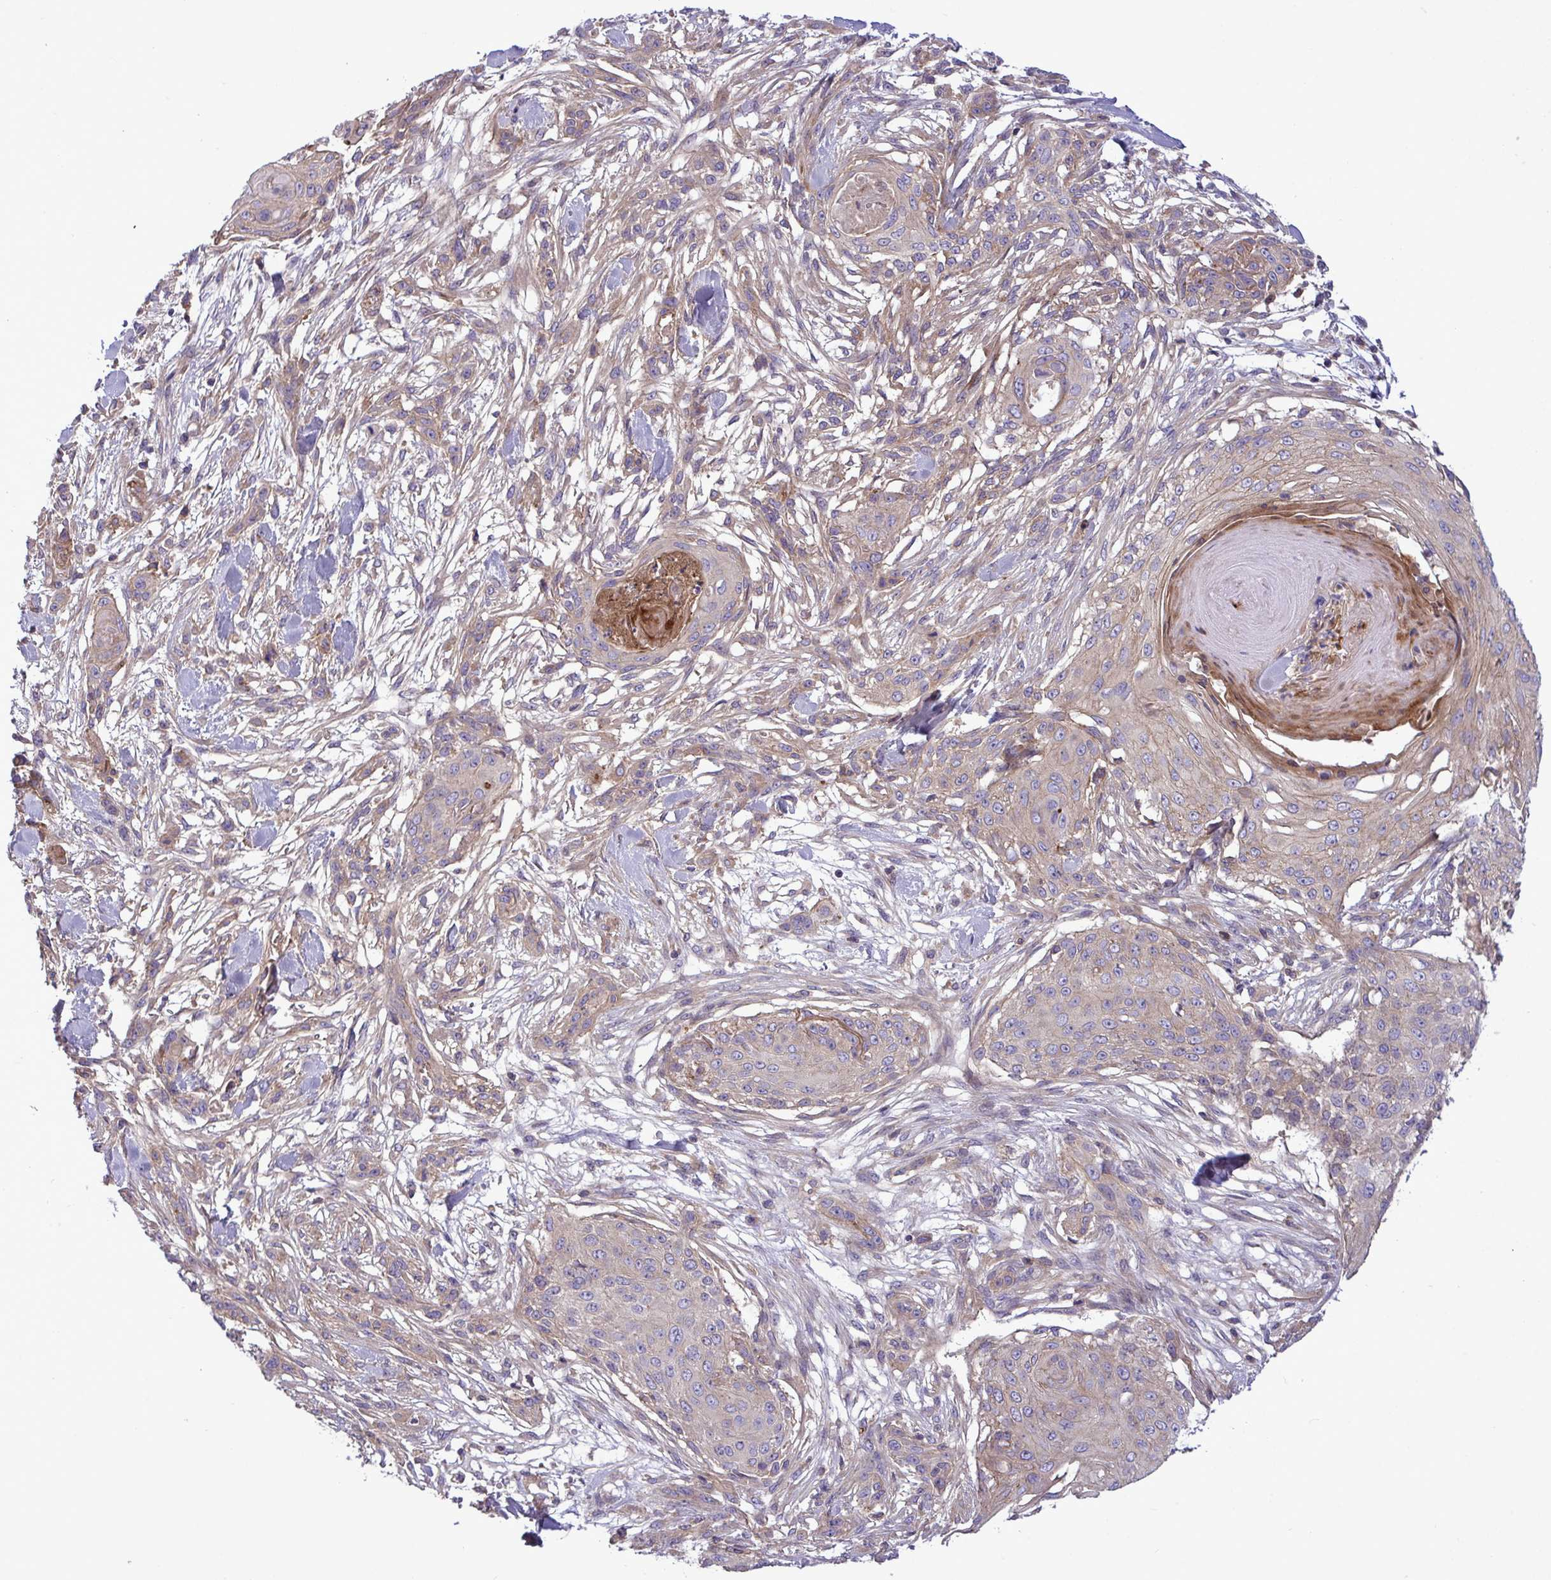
{"staining": {"intensity": "negative", "quantity": "none", "location": "none"}, "tissue": "skin cancer", "cell_type": "Tumor cells", "image_type": "cancer", "snomed": [{"axis": "morphology", "description": "Squamous cell carcinoma, NOS"}, {"axis": "topography", "description": "Skin"}], "caption": "This is an immunohistochemistry histopathology image of human skin squamous cell carcinoma. There is no staining in tumor cells.", "gene": "GRB14", "patient": {"sex": "female", "age": 59}}